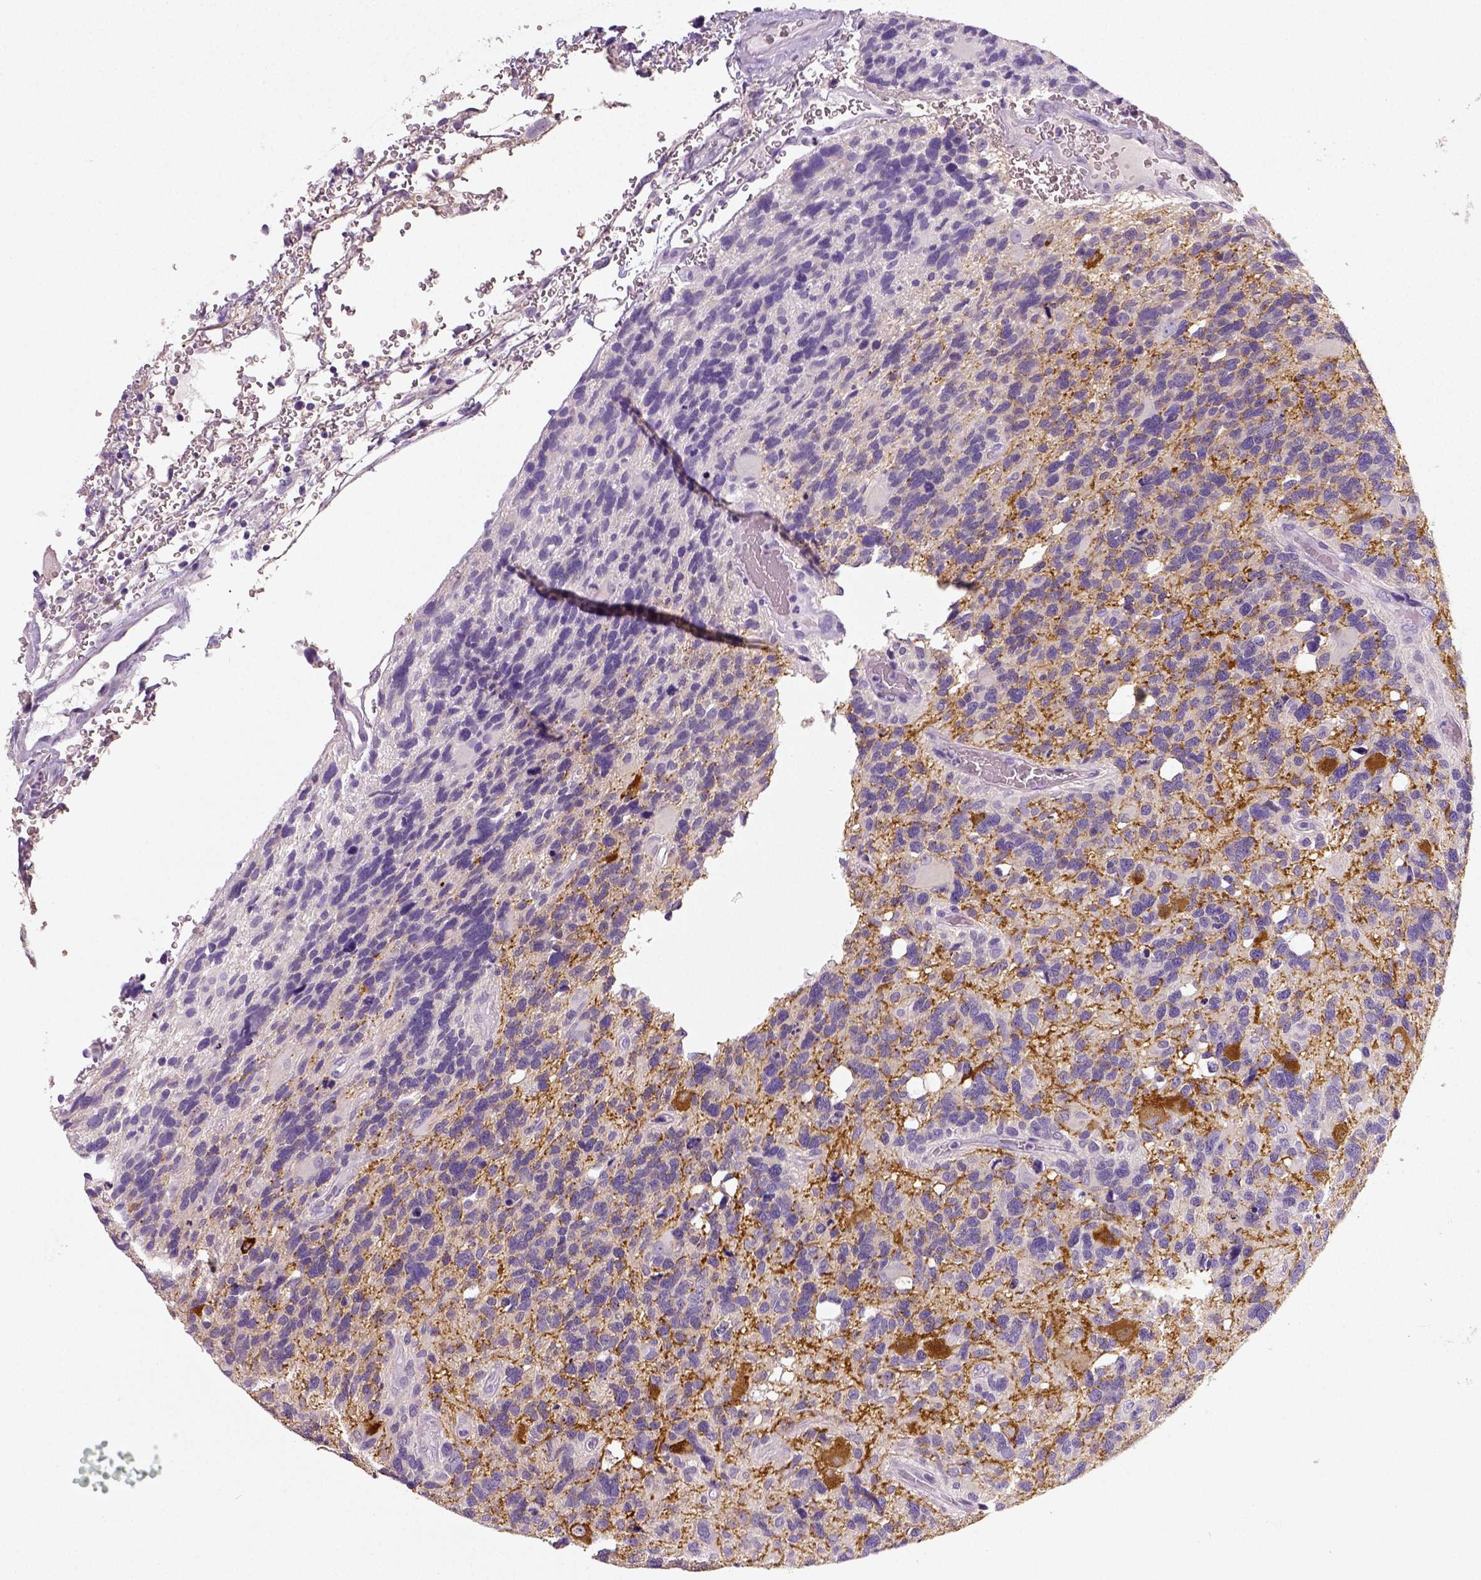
{"staining": {"intensity": "negative", "quantity": "none", "location": "none"}, "tissue": "glioma", "cell_type": "Tumor cells", "image_type": "cancer", "snomed": [{"axis": "morphology", "description": "Glioma, malignant, High grade"}, {"axis": "topography", "description": "Brain"}], "caption": "Tumor cells show no significant positivity in malignant glioma (high-grade). (DAB (3,3'-diaminobenzidine) immunohistochemistry (IHC) visualized using brightfield microscopy, high magnification).", "gene": "NECAB2", "patient": {"sex": "male", "age": 49}}